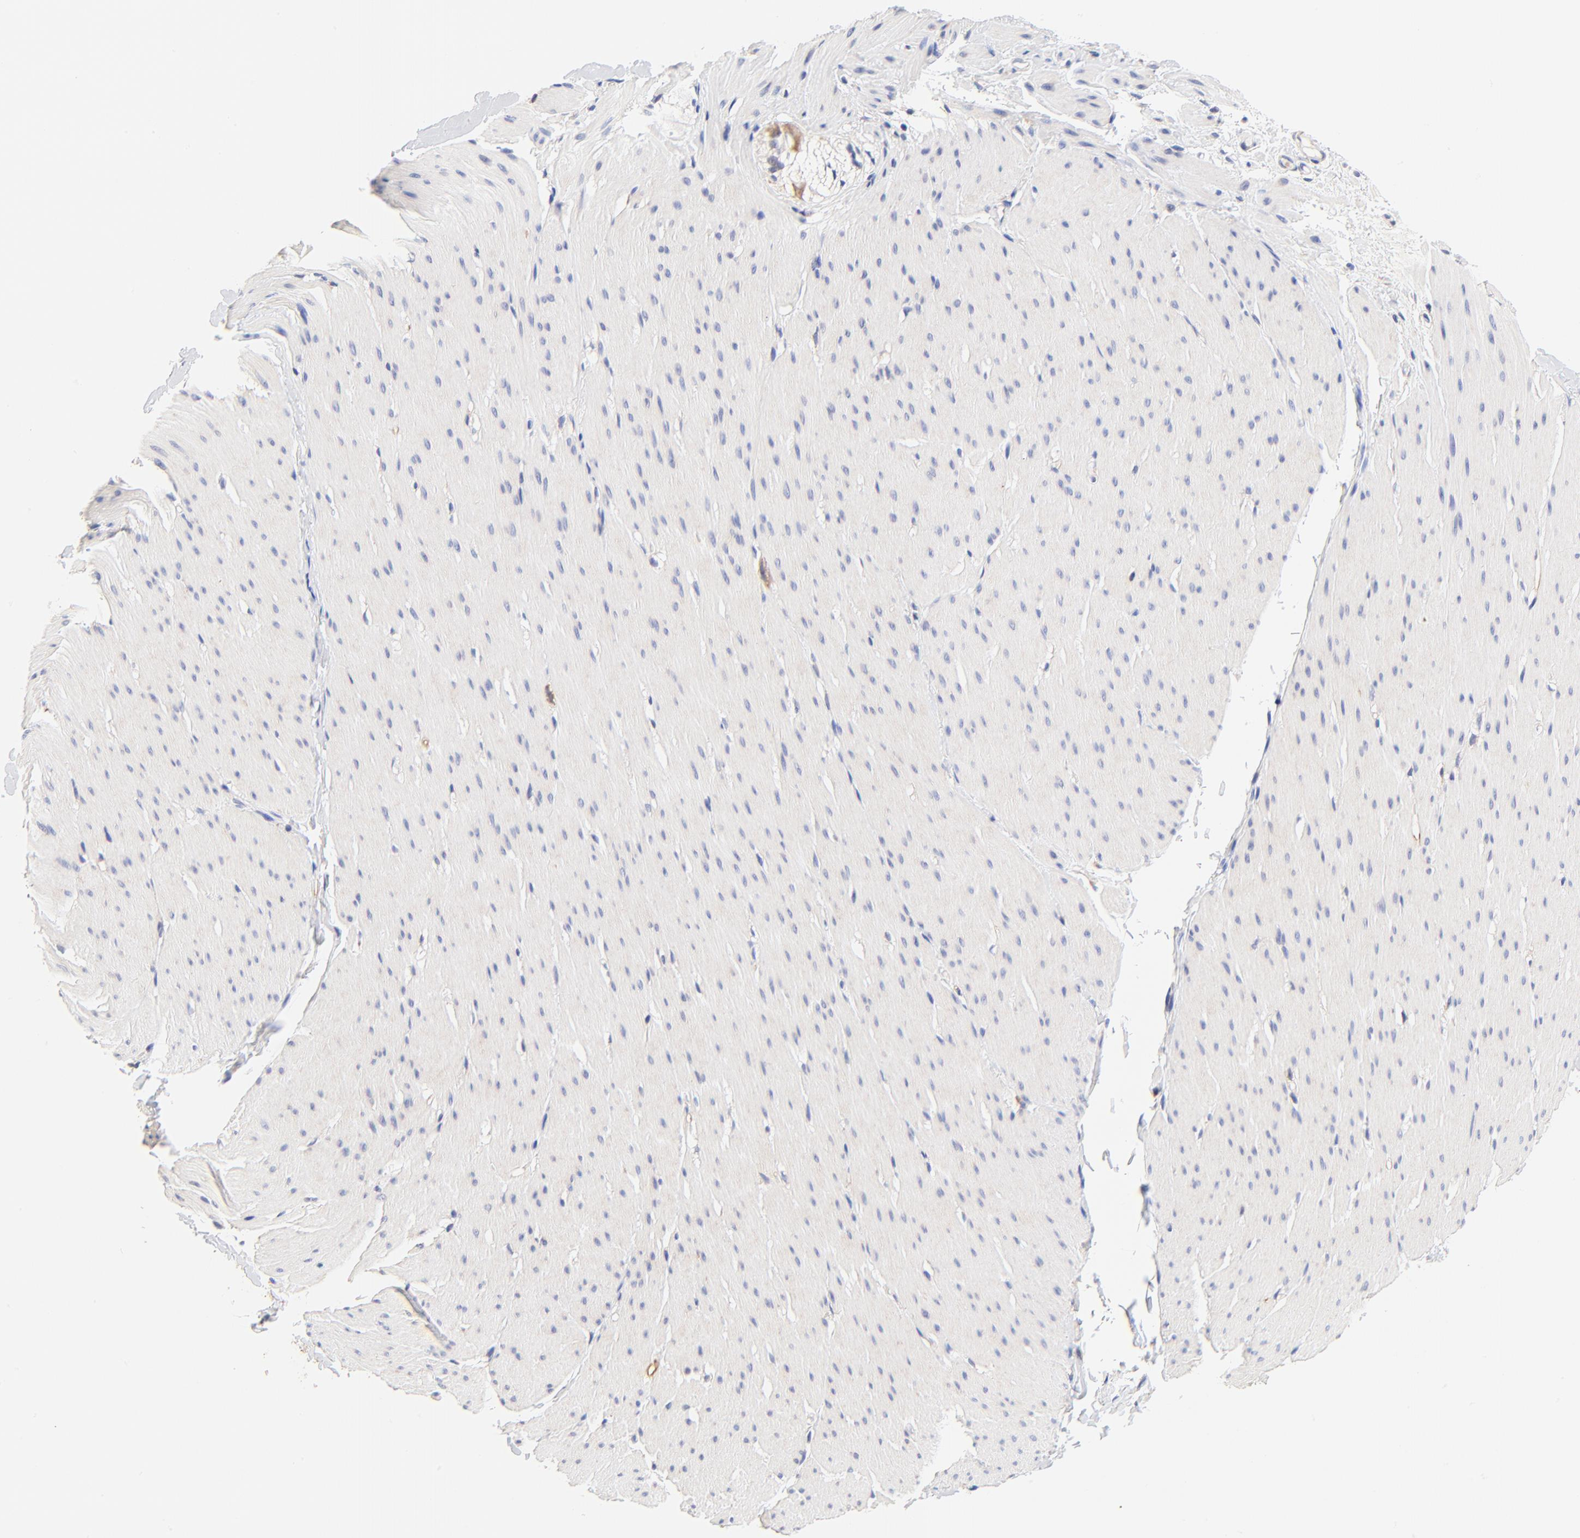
{"staining": {"intensity": "negative", "quantity": "none", "location": "none"}, "tissue": "smooth muscle", "cell_type": "Smooth muscle cells", "image_type": "normal", "snomed": [{"axis": "morphology", "description": "Normal tissue, NOS"}, {"axis": "topography", "description": "Smooth muscle"}, {"axis": "topography", "description": "Colon"}], "caption": "This photomicrograph is of benign smooth muscle stained with IHC to label a protein in brown with the nuclei are counter-stained blue. There is no staining in smooth muscle cells. Brightfield microscopy of IHC stained with DAB (brown) and hematoxylin (blue), captured at high magnification.", "gene": "PTK7", "patient": {"sex": "male", "age": 67}}